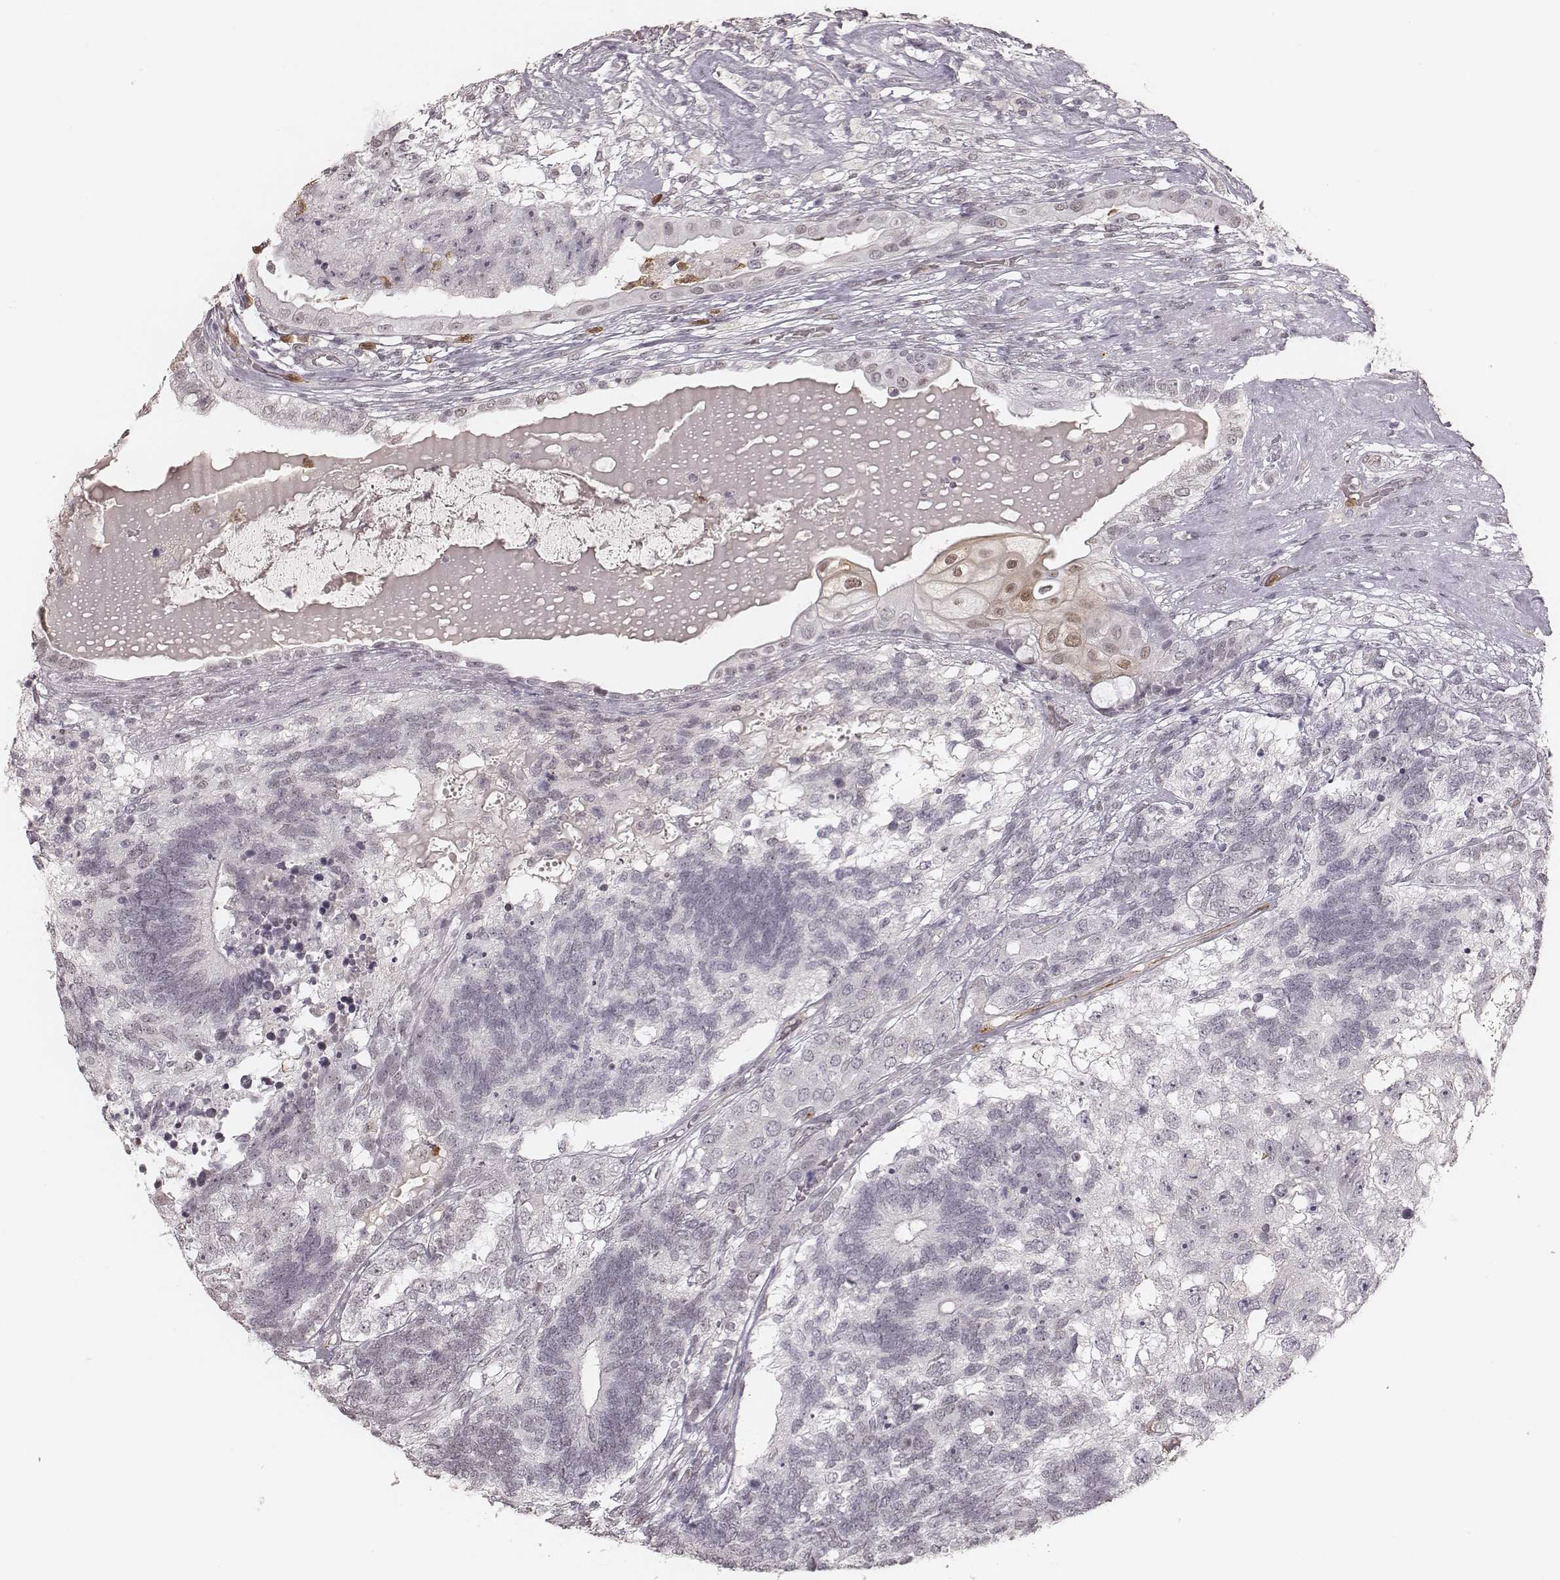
{"staining": {"intensity": "negative", "quantity": "none", "location": "none"}, "tissue": "testis cancer", "cell_type": "Tumor cells", "image_type": "cancer", "snomed": [{"axis": "morphology", "description": "Seminoma, NOS"}, {"axis": "morphology", "description": "Carcinoma, Embryonal, NOS"}, {"axis": "topography", "description": "Testis"}], "caption": "This is a image of IHC staining of testis cancer (seminoma), which shows no positivity in tumor cells.", "gene": "KITLG", "patient": {"sex": "male", "age": 41}}